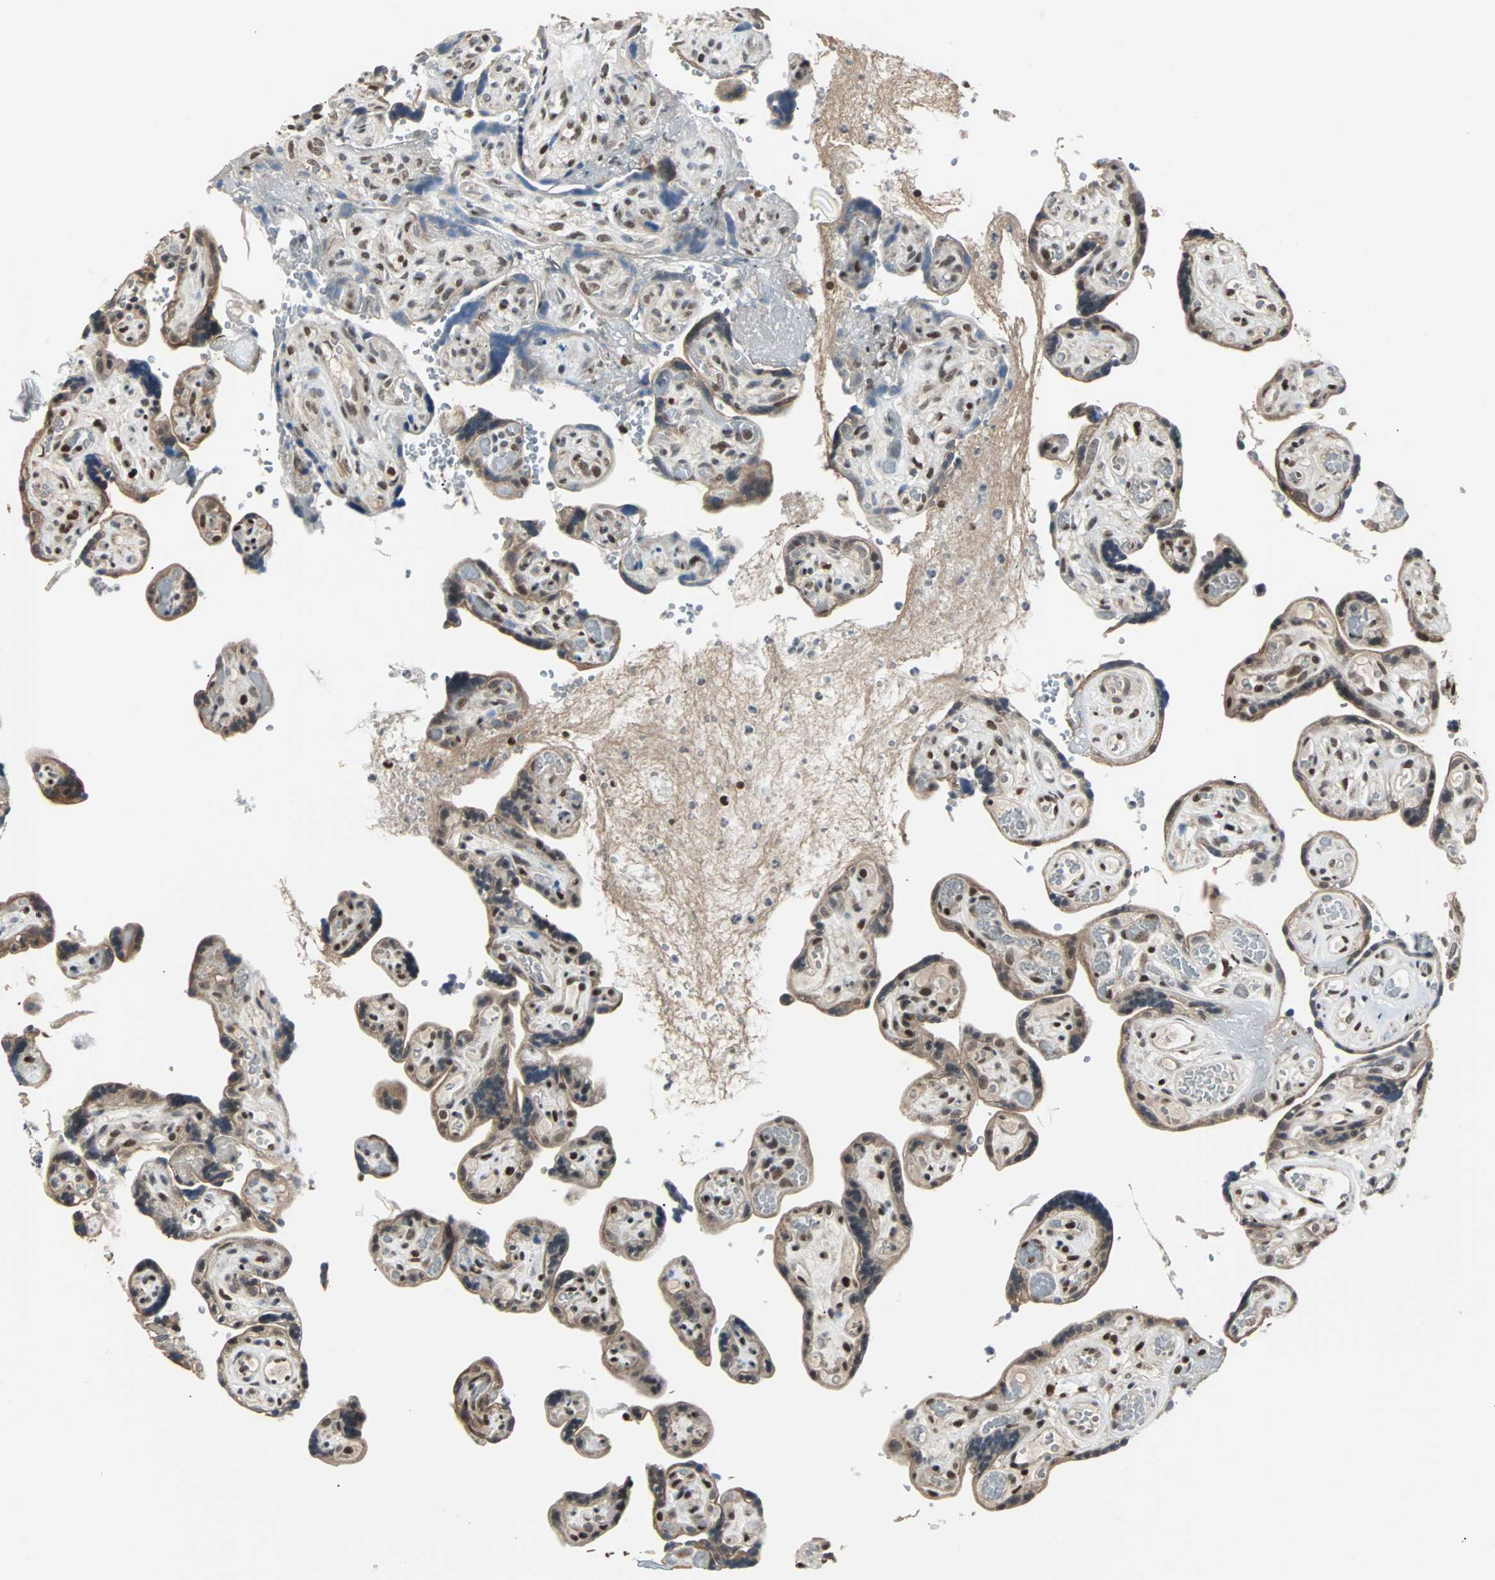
{"staining": {"intensity": "strong", "quantity": ">75%", "location": "cytoplasmic/membranous,nuclear"}, "tissue": "placenta", "cell_type": "Trophoblastic cells", "image_type": "normal", "snomed": [{"axis": "morphology", "description": "Normal tissue, NOS"}, {"axis": "topography", "description": "Placenta"}], "caption": "Immunohistochemistry (DAB) staining of unremarkable placenta shows strong cytoplasmic/membranous,nuclear protein expression in approximately >75% of trophoblastic cells. The staining was performed using DAB to visualize the protein expression in brown, while the nuclei were stained in blue with hematoxylin (Magnification: 20x).", "gene": "TERF2IP", "patient": {"sex": "female", "age": 30}}